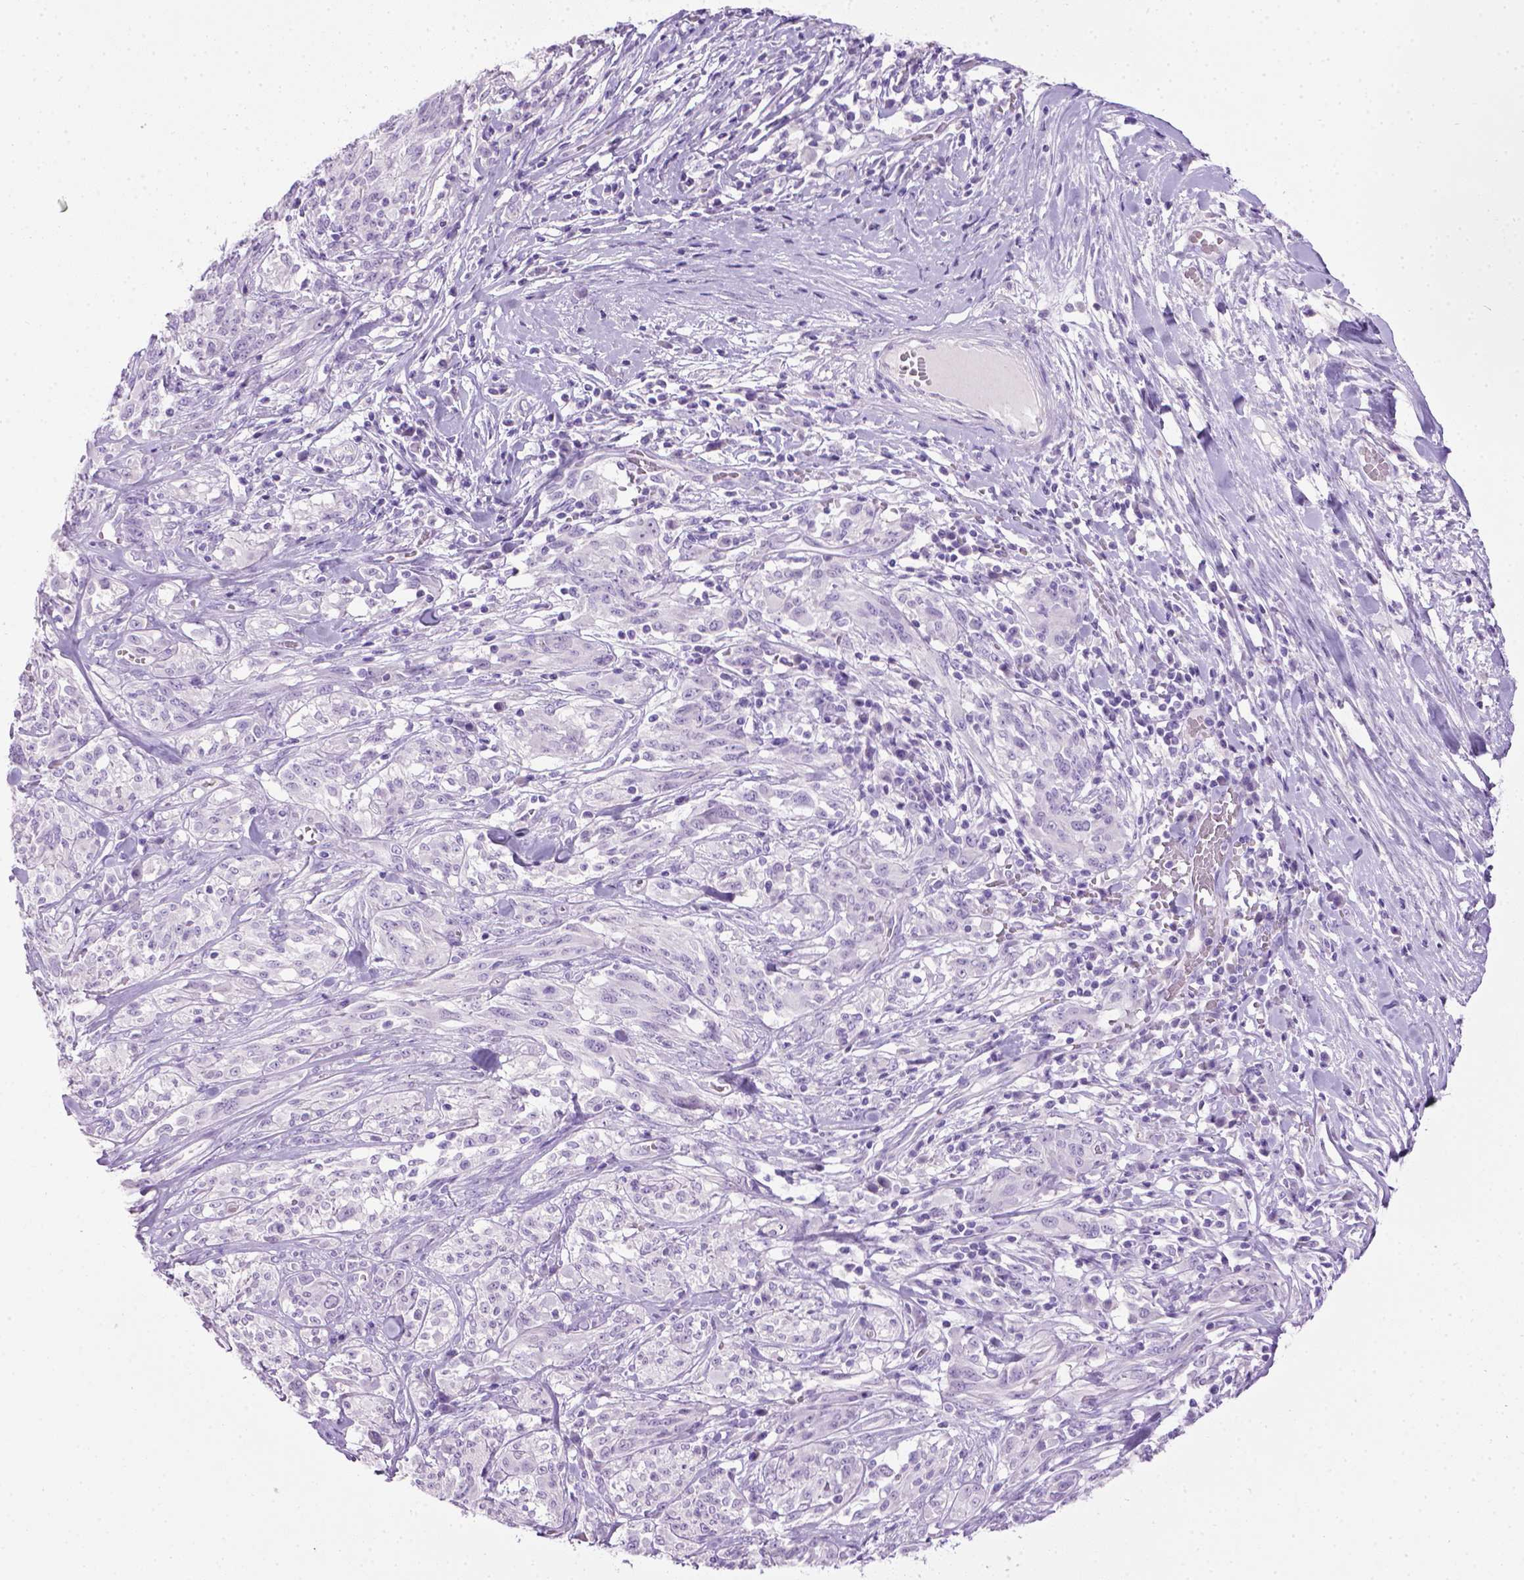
{"staining": {"intensity": "negative", "quantity": "none", "location": "none"}, "tissue": "melanoma", "cell_type": "Tumor cells", "image_type": "cancer", "snomed": [{"axis": "morphology", "description": "Malignant melanoma, NOS"}, {"axis": "topography", "description": "Skin"}], "caption": "Protein analysis of malignant melanoma shows no significant positivity in tumor cells.", "gene": "LELP1", "patient": {"sex": "female", "age": 91}}